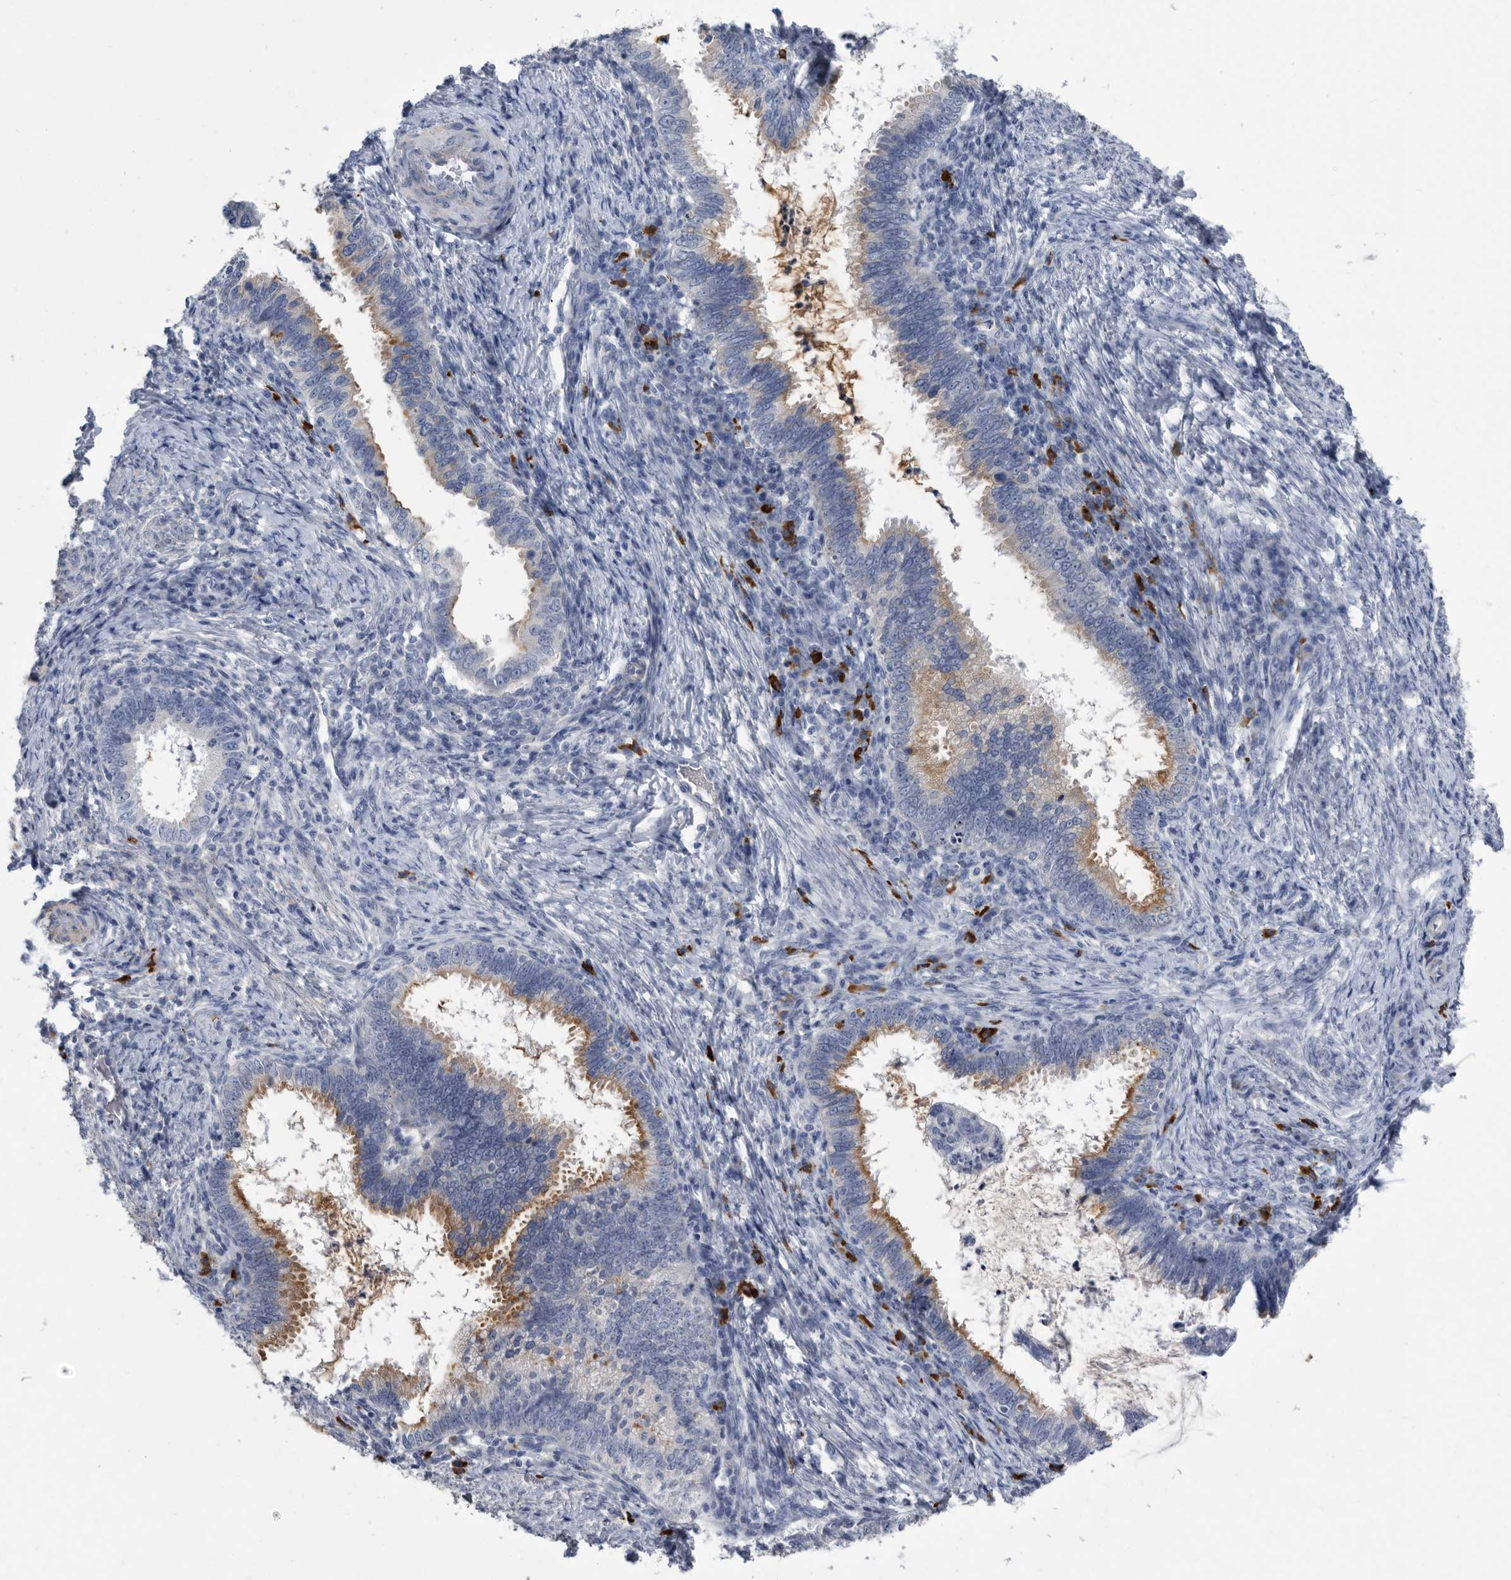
{"staining": {"intensity": "moderate", "quantity": "25%-75%", "location": "cytoplasmic/membranous"}, "tissue": "cervical cancer", "cell_type": "Tumor cells", "image_type": "cancer", "snomed": [{"axis": "morphology", "description": "Adenocarcinoma, NOS"}, {"axis": "topography", "description": "Cervix"}], "caption": "Protein expression analysis of human cervical cancer (adenocarcinoma) reveals moderate cytoplasmic/membranous expression in about 25%-75% of tumor cells.", "gene": "BTBD6", "patient": {"sex": "female", "age": 36}}